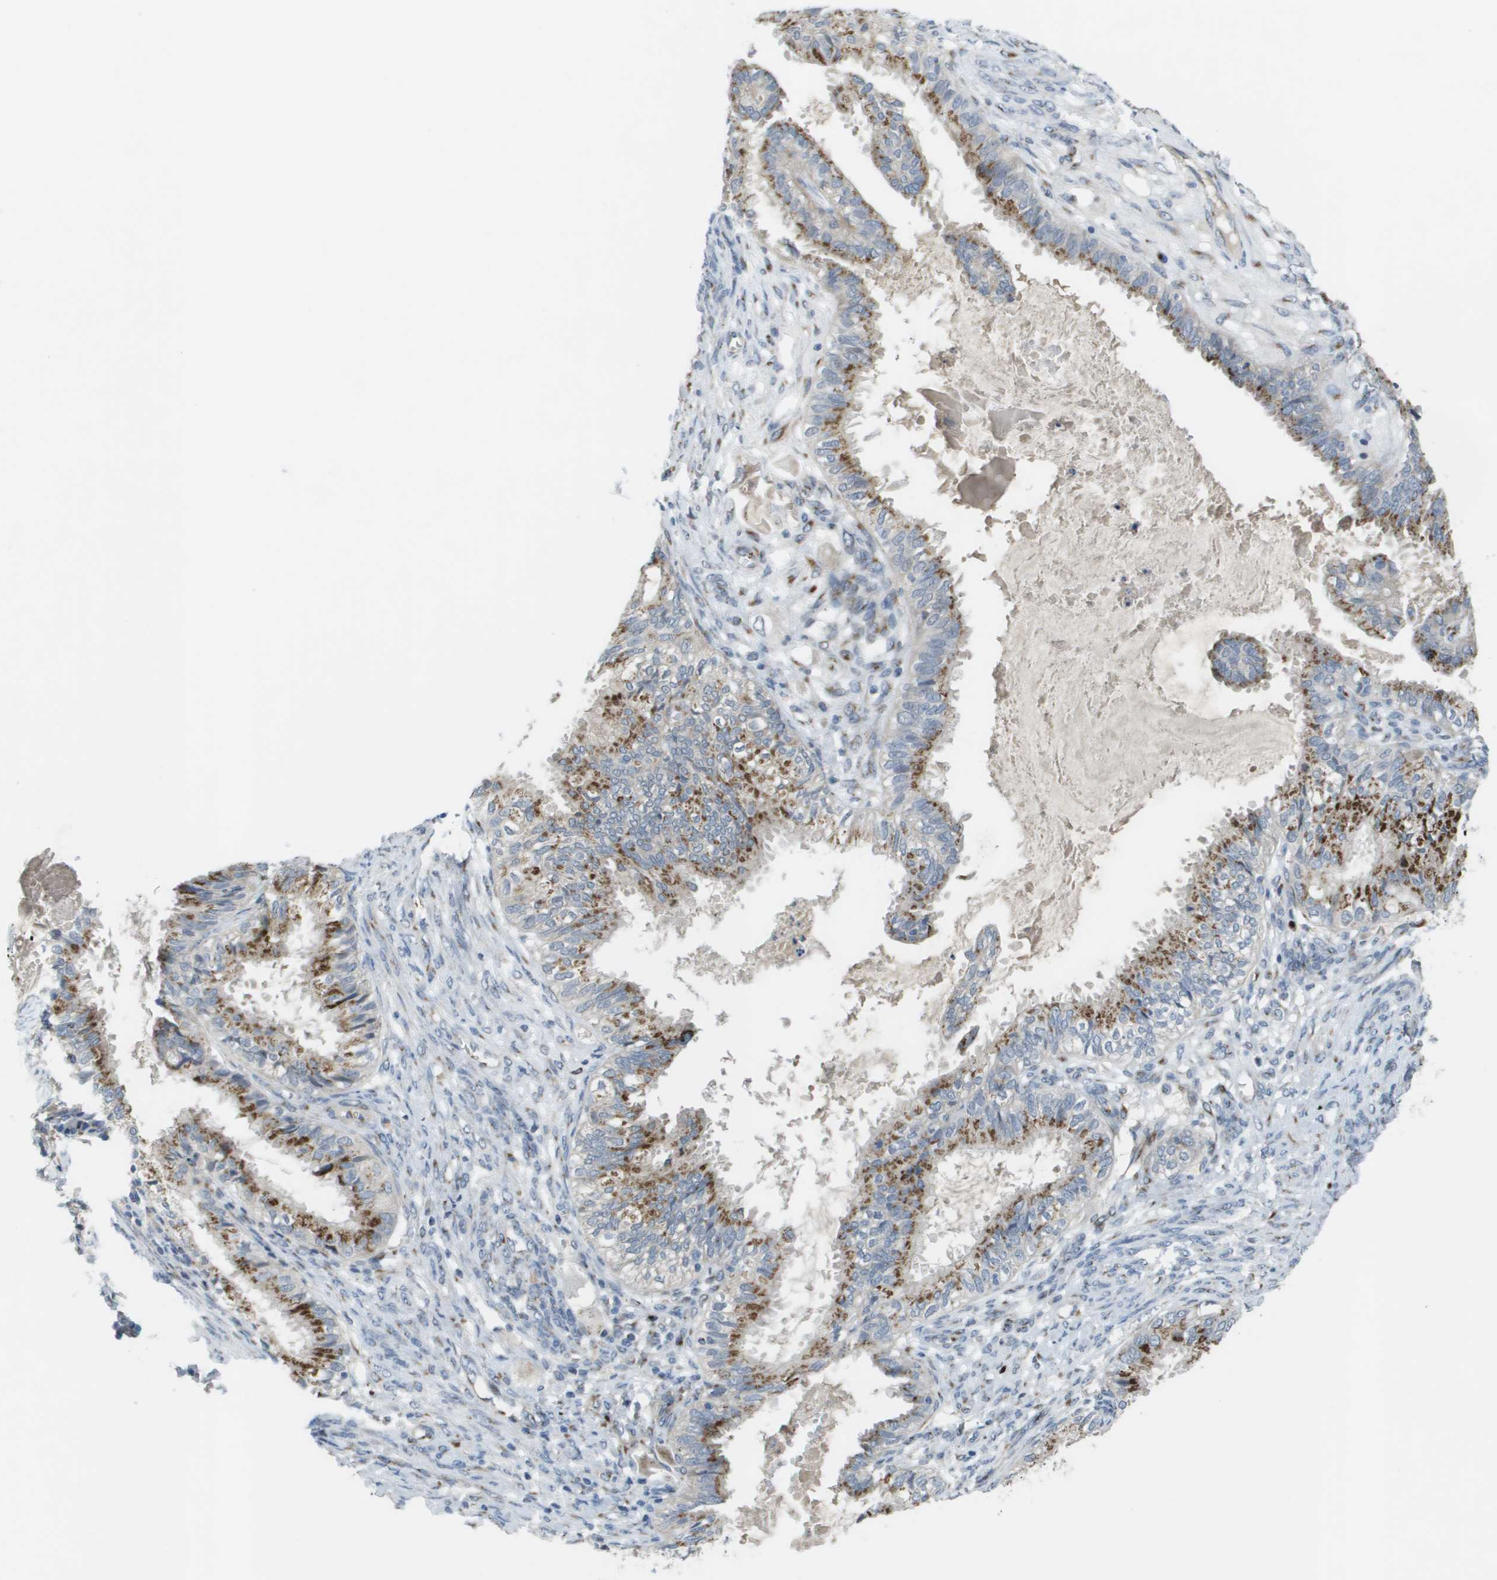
{"staining": {"intensity": "moderate", "quantity": ">75%", "location": "cytoplasmic/membranous"}, "tissue": "cervical cancer", "cell_type": "Tumor cells", "image_type": "cancer", "snomed": [{"axis": "morphology", "description": "Normal tissue, NOS"}, {"axis": "morphology", "description": "Adenocarcinoma, NOS"}, {"axis": "topography", "description": "Cervix"}, {"axis": "topography", "description": "Endometrium"}], "caption": "A brown stain highlights moderate cytoplasmic/membranous expression of a protein in human cervical cancer tumor cells.", "gene": "QSOX2", "patient": {"sex": "female", "age": 86}}